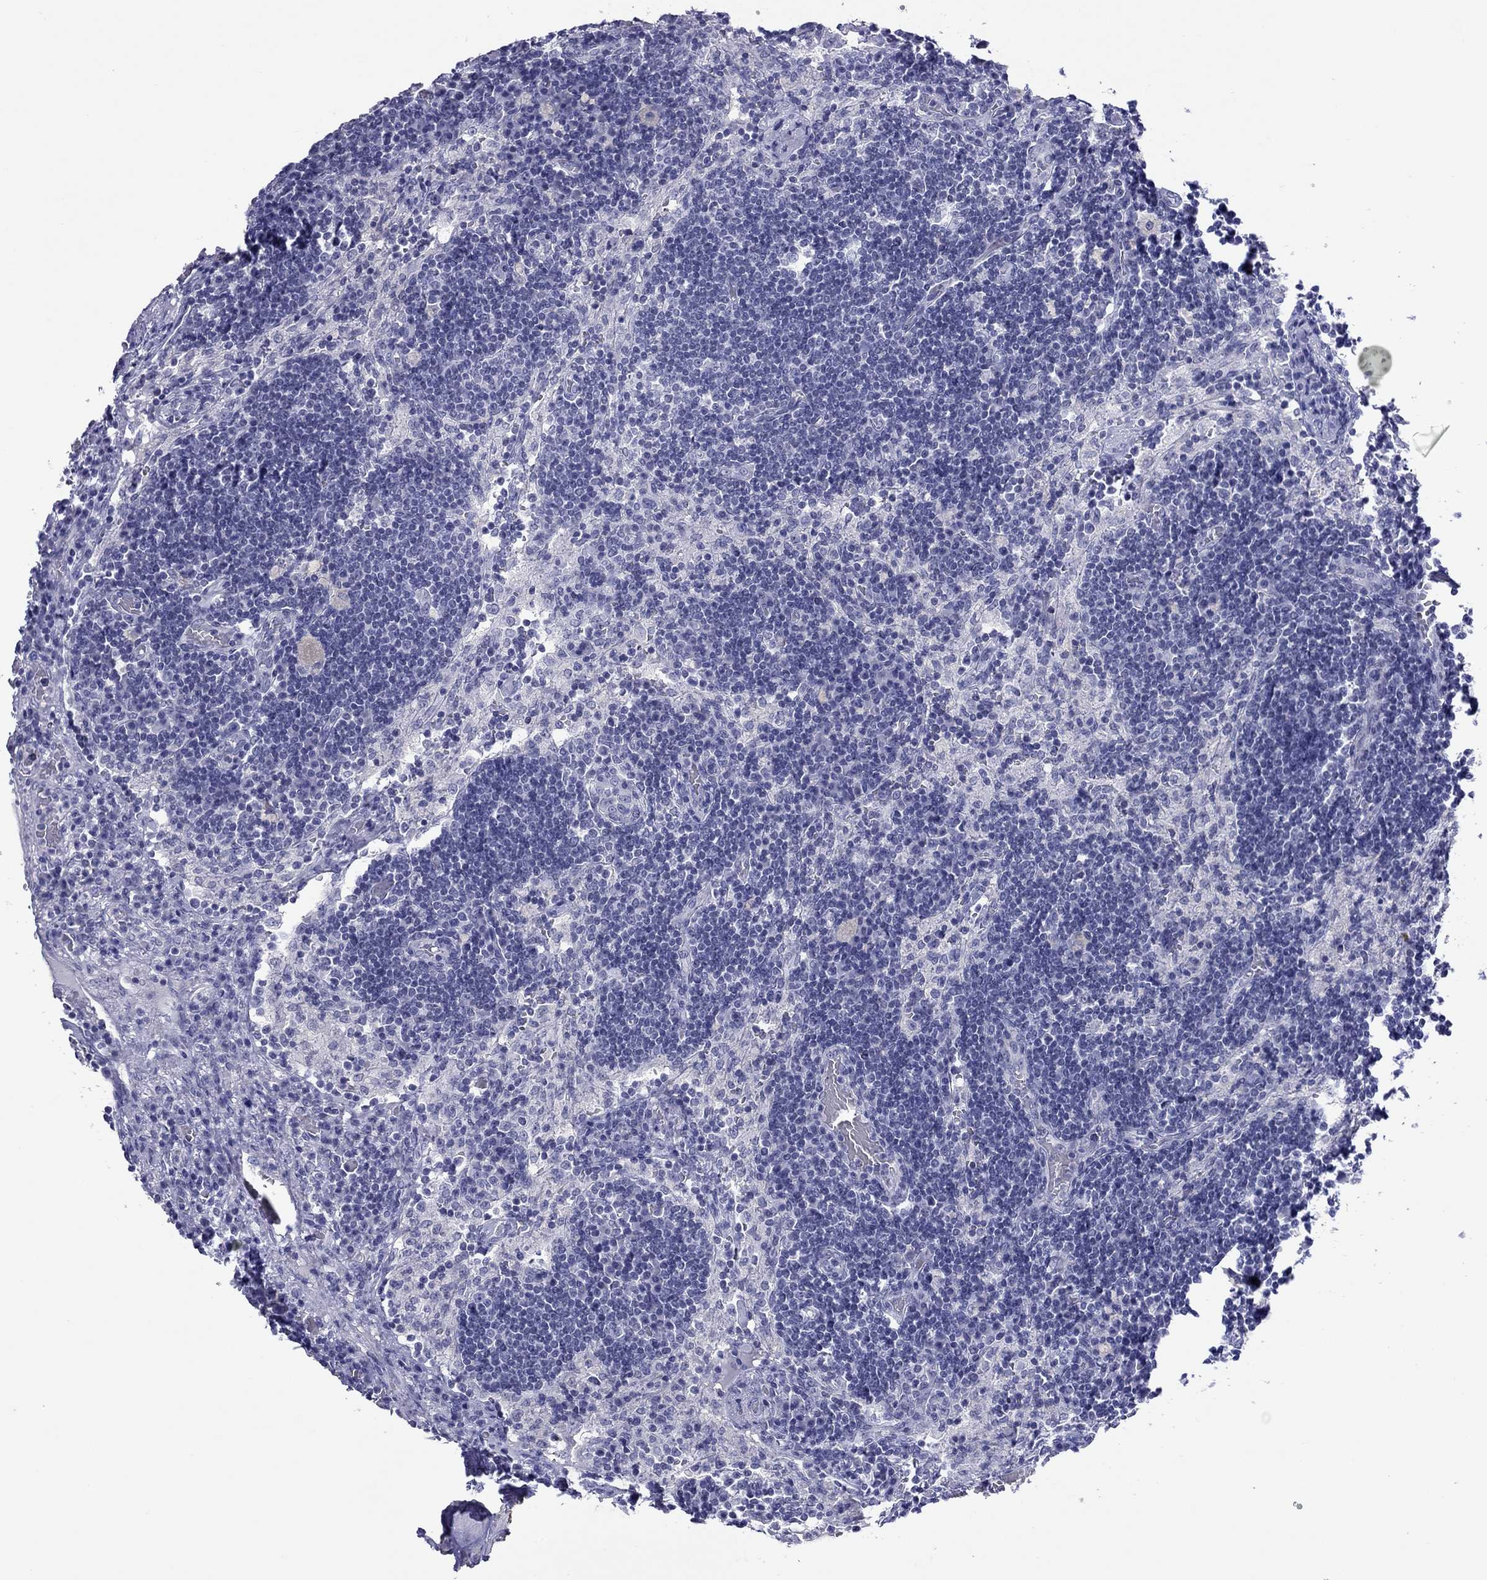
{"staining": {"intensity": "negative", "quantity": "none", "location": "none"}, "tissue": "lymph node", "cell_type": "Non-germinal center cells", "image_type": "normal", "snomed": [{"axis": "morphology", "description": "Normal tissue, NOS"}, {"axis": "topography", "description": "Lymph node"}], "caption": "This is a micrograph of immunohistochemistry (IHC) staining of benign lymph node, which shows no positivity in non-germinal center cells. (DAB IHC with hematoxylin counter stain).", "gene": "MYMX", "patient": {"sex": "male", "age": 63}}